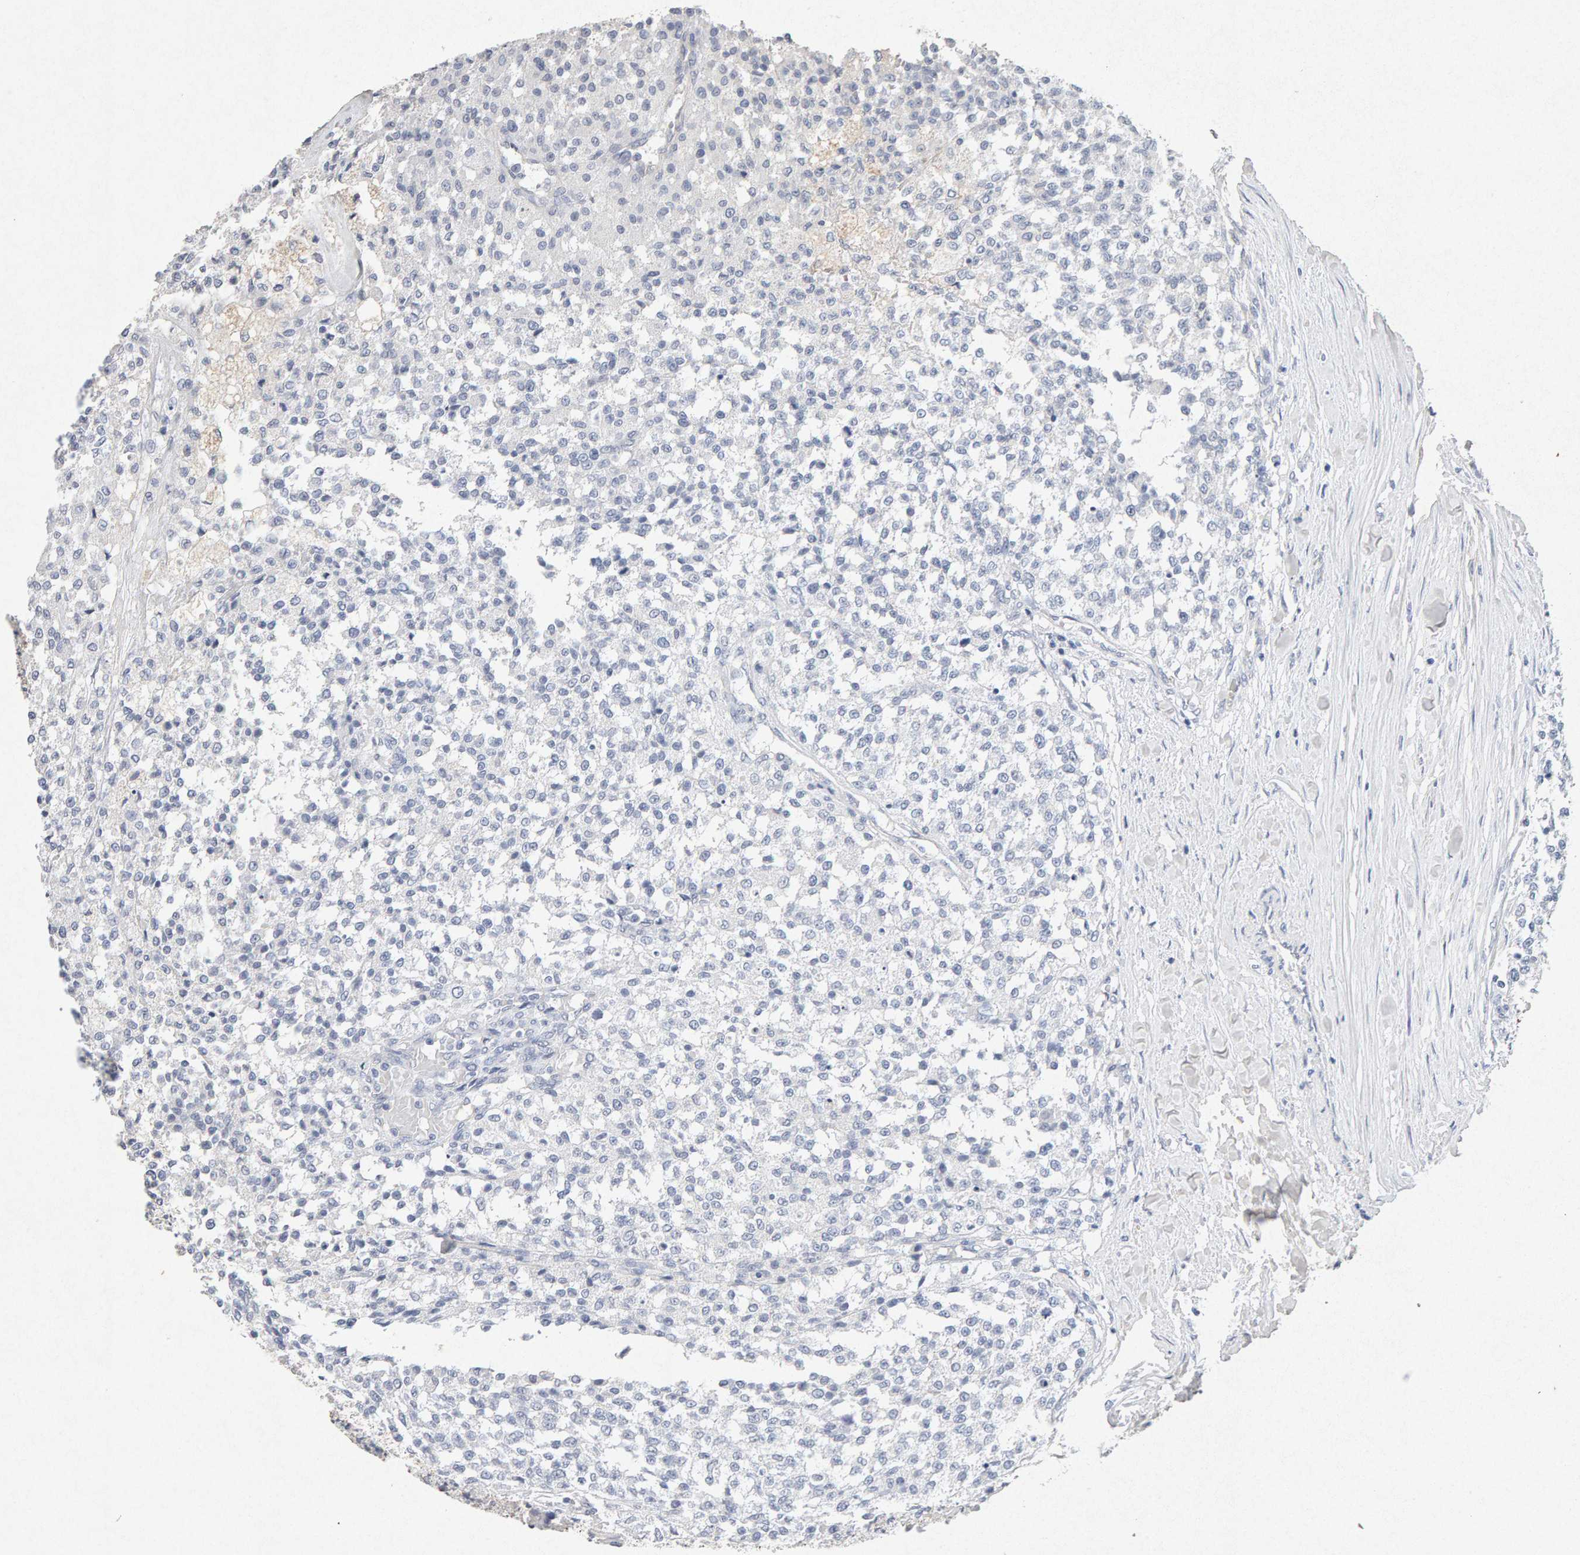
{"staining": {"intensity": "negative", "quantity": "none", "location": "none"}, "tissue": "testis cancer", "cell_type": "Tumor cells", "image_type": "cancer", "snomed": [{"axis": "morphology", "description": "Seminoma, NOS"}, {"axis": "topography", "description": "Testis"}], "caption": "This is an immunohistochemistry image of seminoma (testis). There is no expression in tumor cells.", "gene": "PTPRM", "patient": {"sex": "male", "age": 59}}